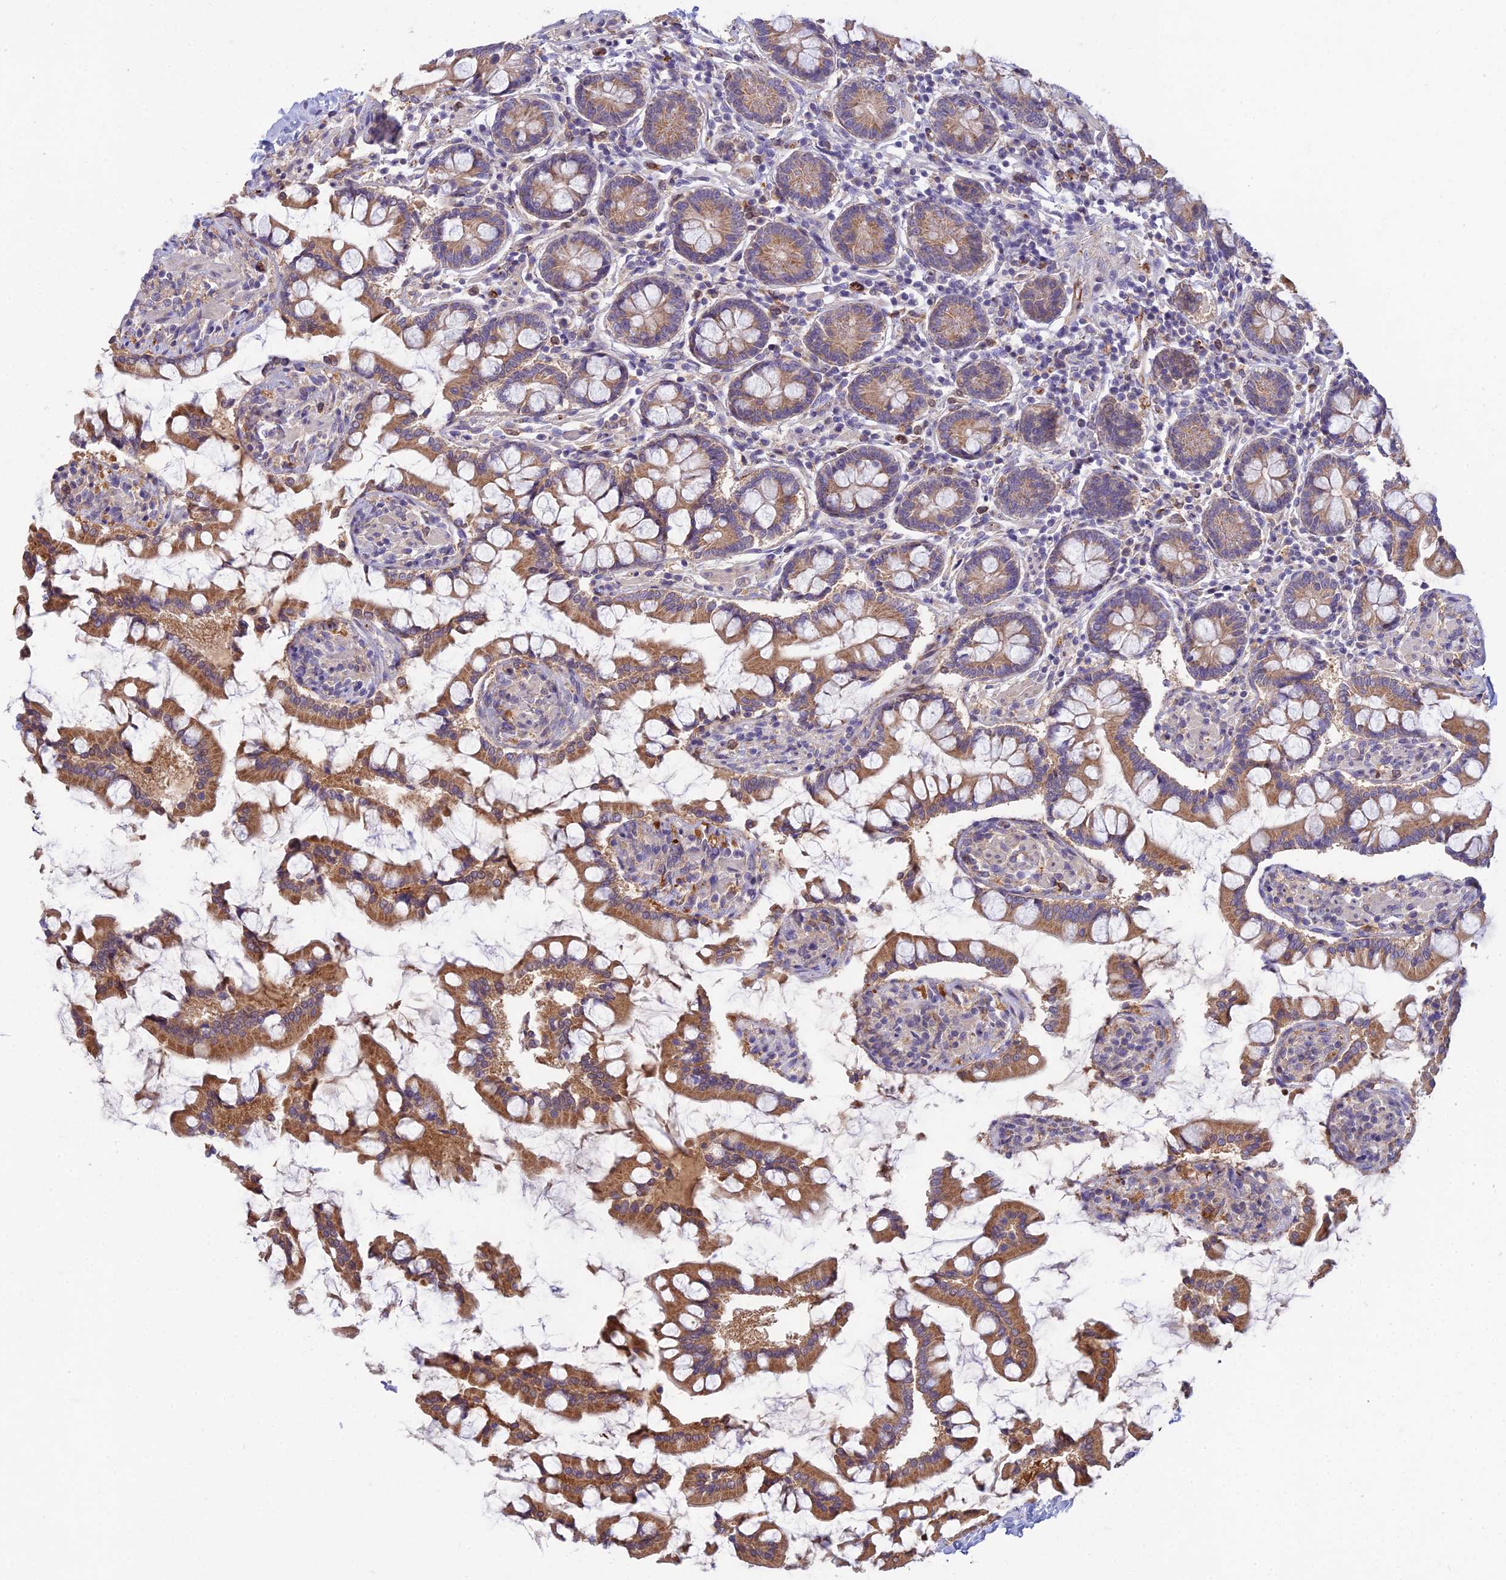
{"staining": {"intensity": "moderate", "quantity": ">75%", "location": "cytoplasmic/membranous"}, "tissue": "small intestine", "cell_type": "Glandular cells", "image_type": "normal", "snomed": [{"axis": "morphology", "description": "Normal tissue, NOS"}, {"axis": "topography", "description": "Small intestine"}], "caption": "IHC staining of normal small intestine, which reveals medium levels of moderate cytoplasmic/membranous positivity in approximately >75% of glandular cells indicating moderate cytoplasmic/membranous protein expression. The staining was performed using DAB (3,3'-diaminobenzidine) (brown) for protein detection and nuclei were counterstained in hematoxylin (blue).", "gene": "DUS2", "patient": {"sex": "male", "age": 41}}